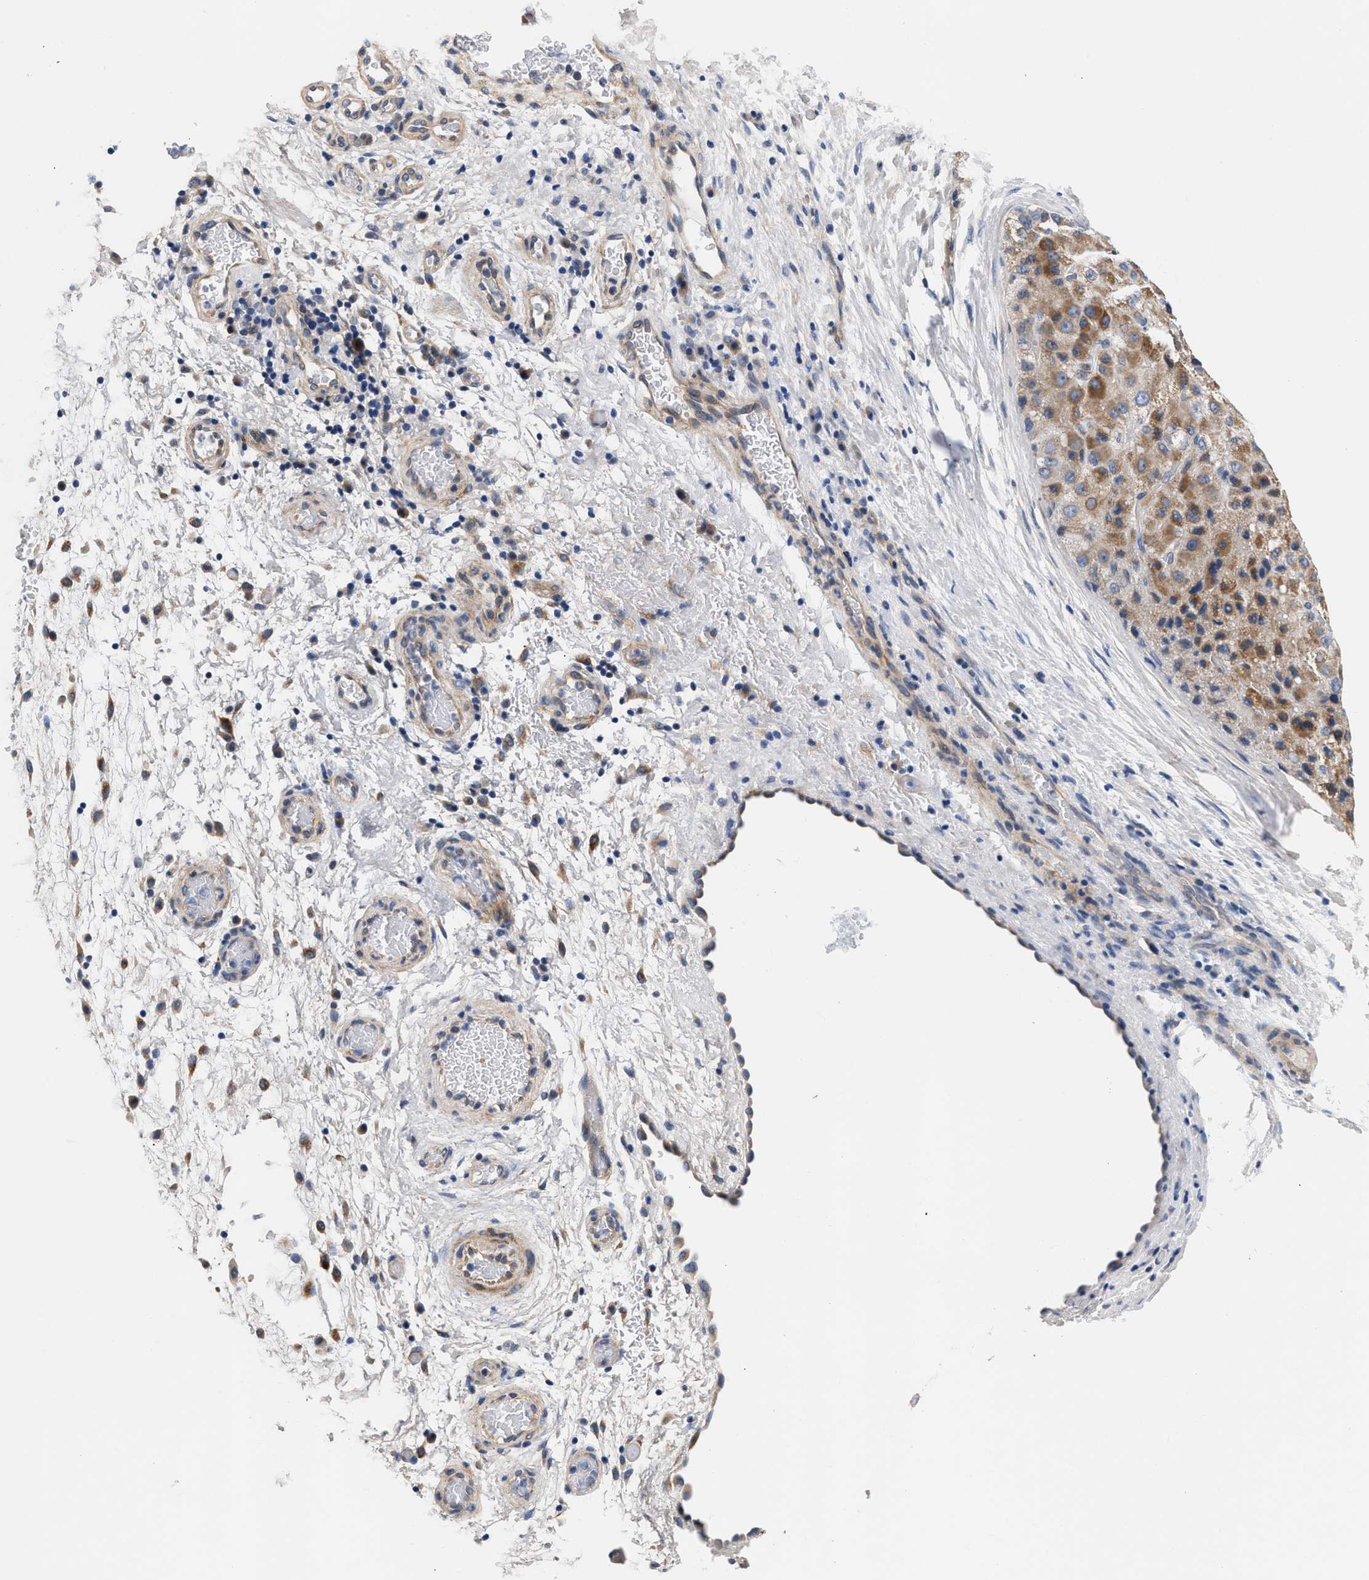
{"staining": {"intensity": "moderate", "quantity": ">75%", "location": "cytoplasmic/membranous"}, "tissue": "liver cancer", "cell_type": "Tumor cells", "image_type": "cancer", "snomed": [{"axis": "morphology", "description": "Carcinoma, Hepatocellular, NOS"}, {"axis": "topography", "description": "Liver"}], "caption": "Hepatocellular carcinoma (liver) stained with a protein marker exhibits moderate staining in tumor cells.", "gene": "ACTL7B", "patient": {"sex": "male", "age": 80}}